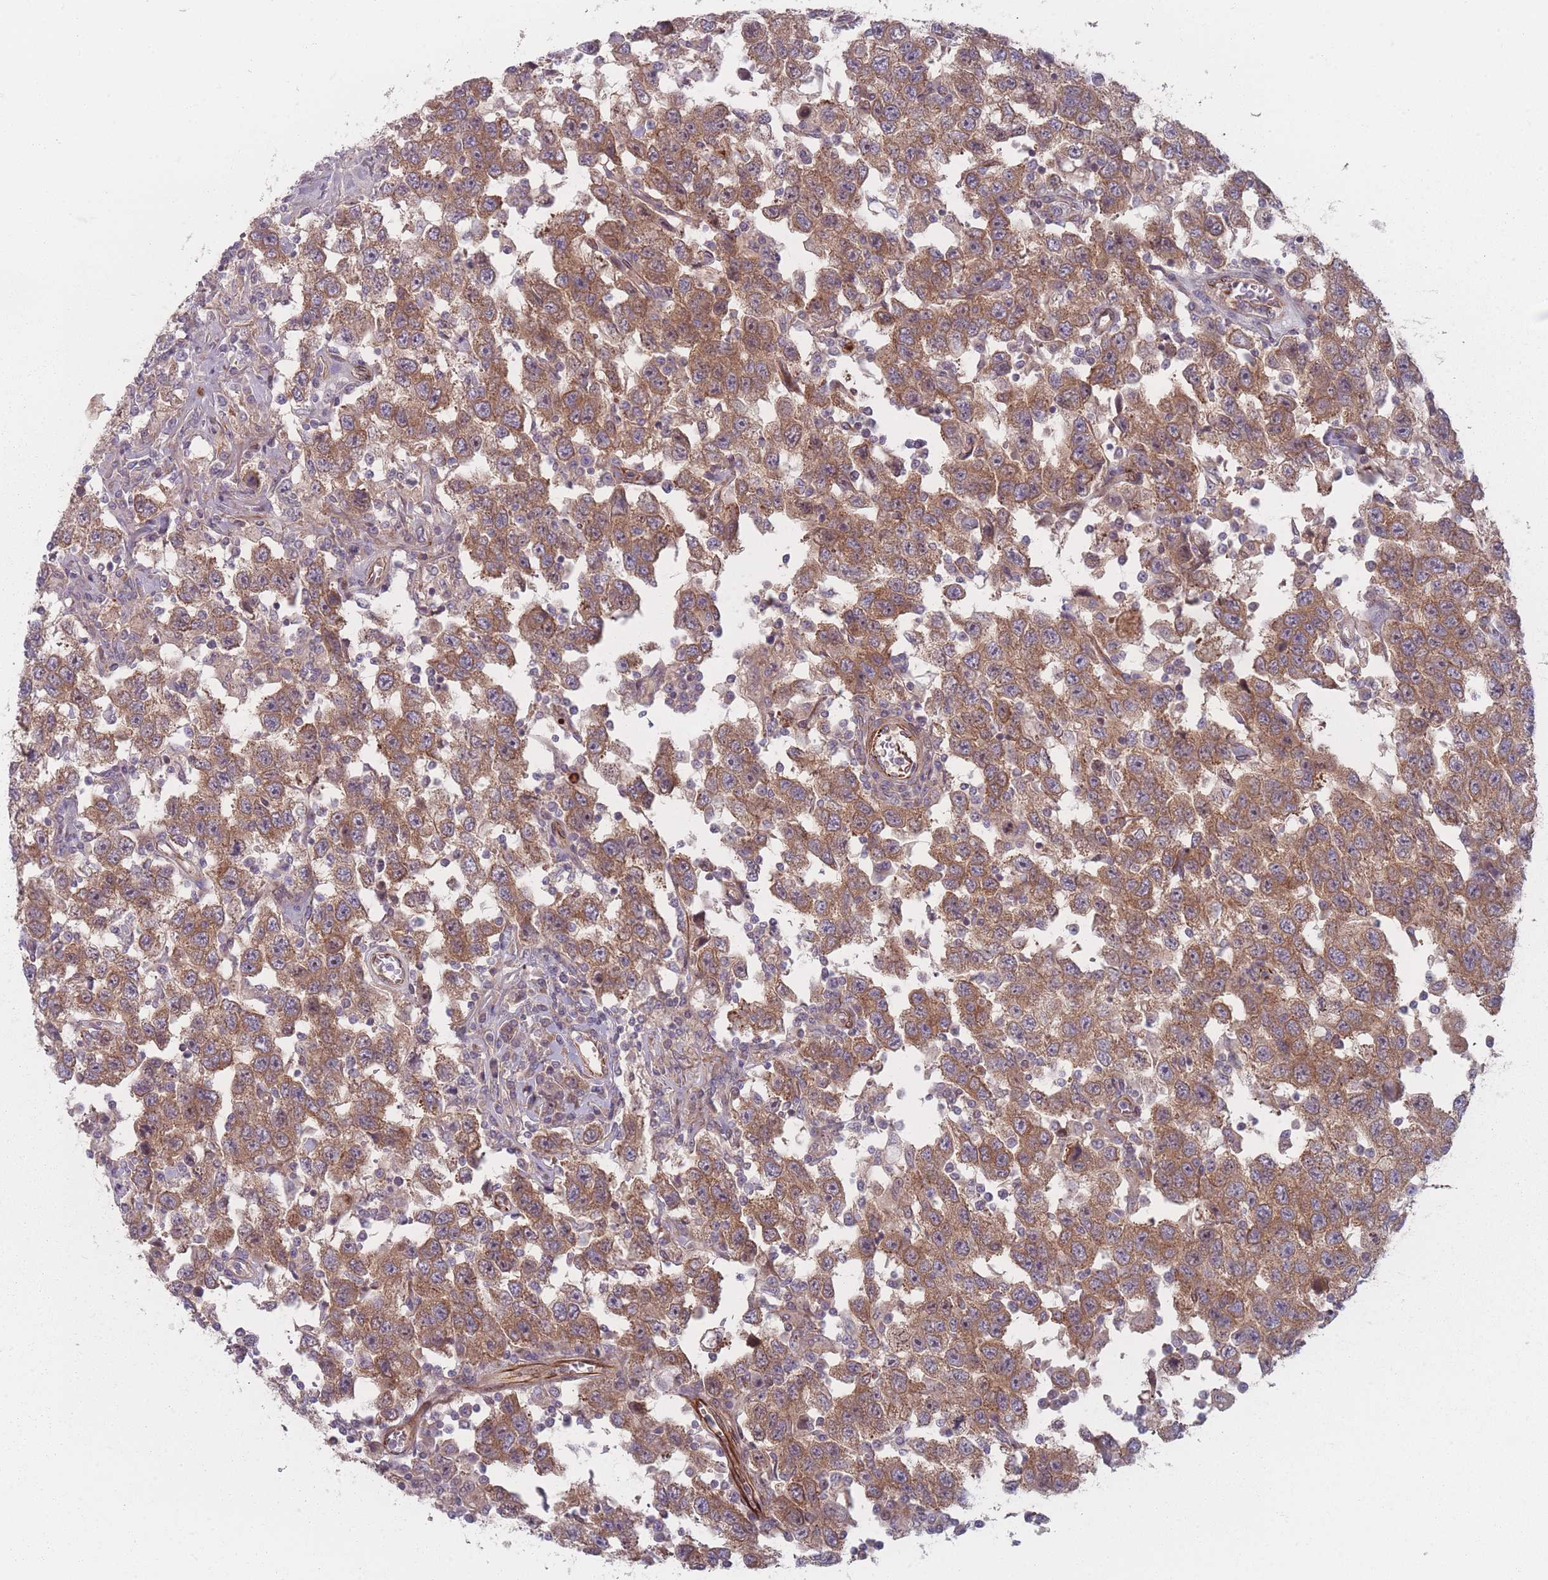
{"staining": {"intensity": "moderate", "quantity": ">75%", "location": "cytoplasmic/membranous"}, "tissue": "testis cancer", "cell_type": "Tumor cells", "image_type": "cancer", "snomed": [{"axis": "morphology", "description": "Seminoma, NOS"}, {"axis": "topography", "description": "Testis"}], "caption": "Approximately >75% of tumor cells in testis cancer (seminoma) demonstrate moderate cytoplasmic/membranous protein positivity as visualized by brown immunohistochemical staining.", "gene": "EEF1AKMT2", "patient": {"sex": "male", "age": 41}}